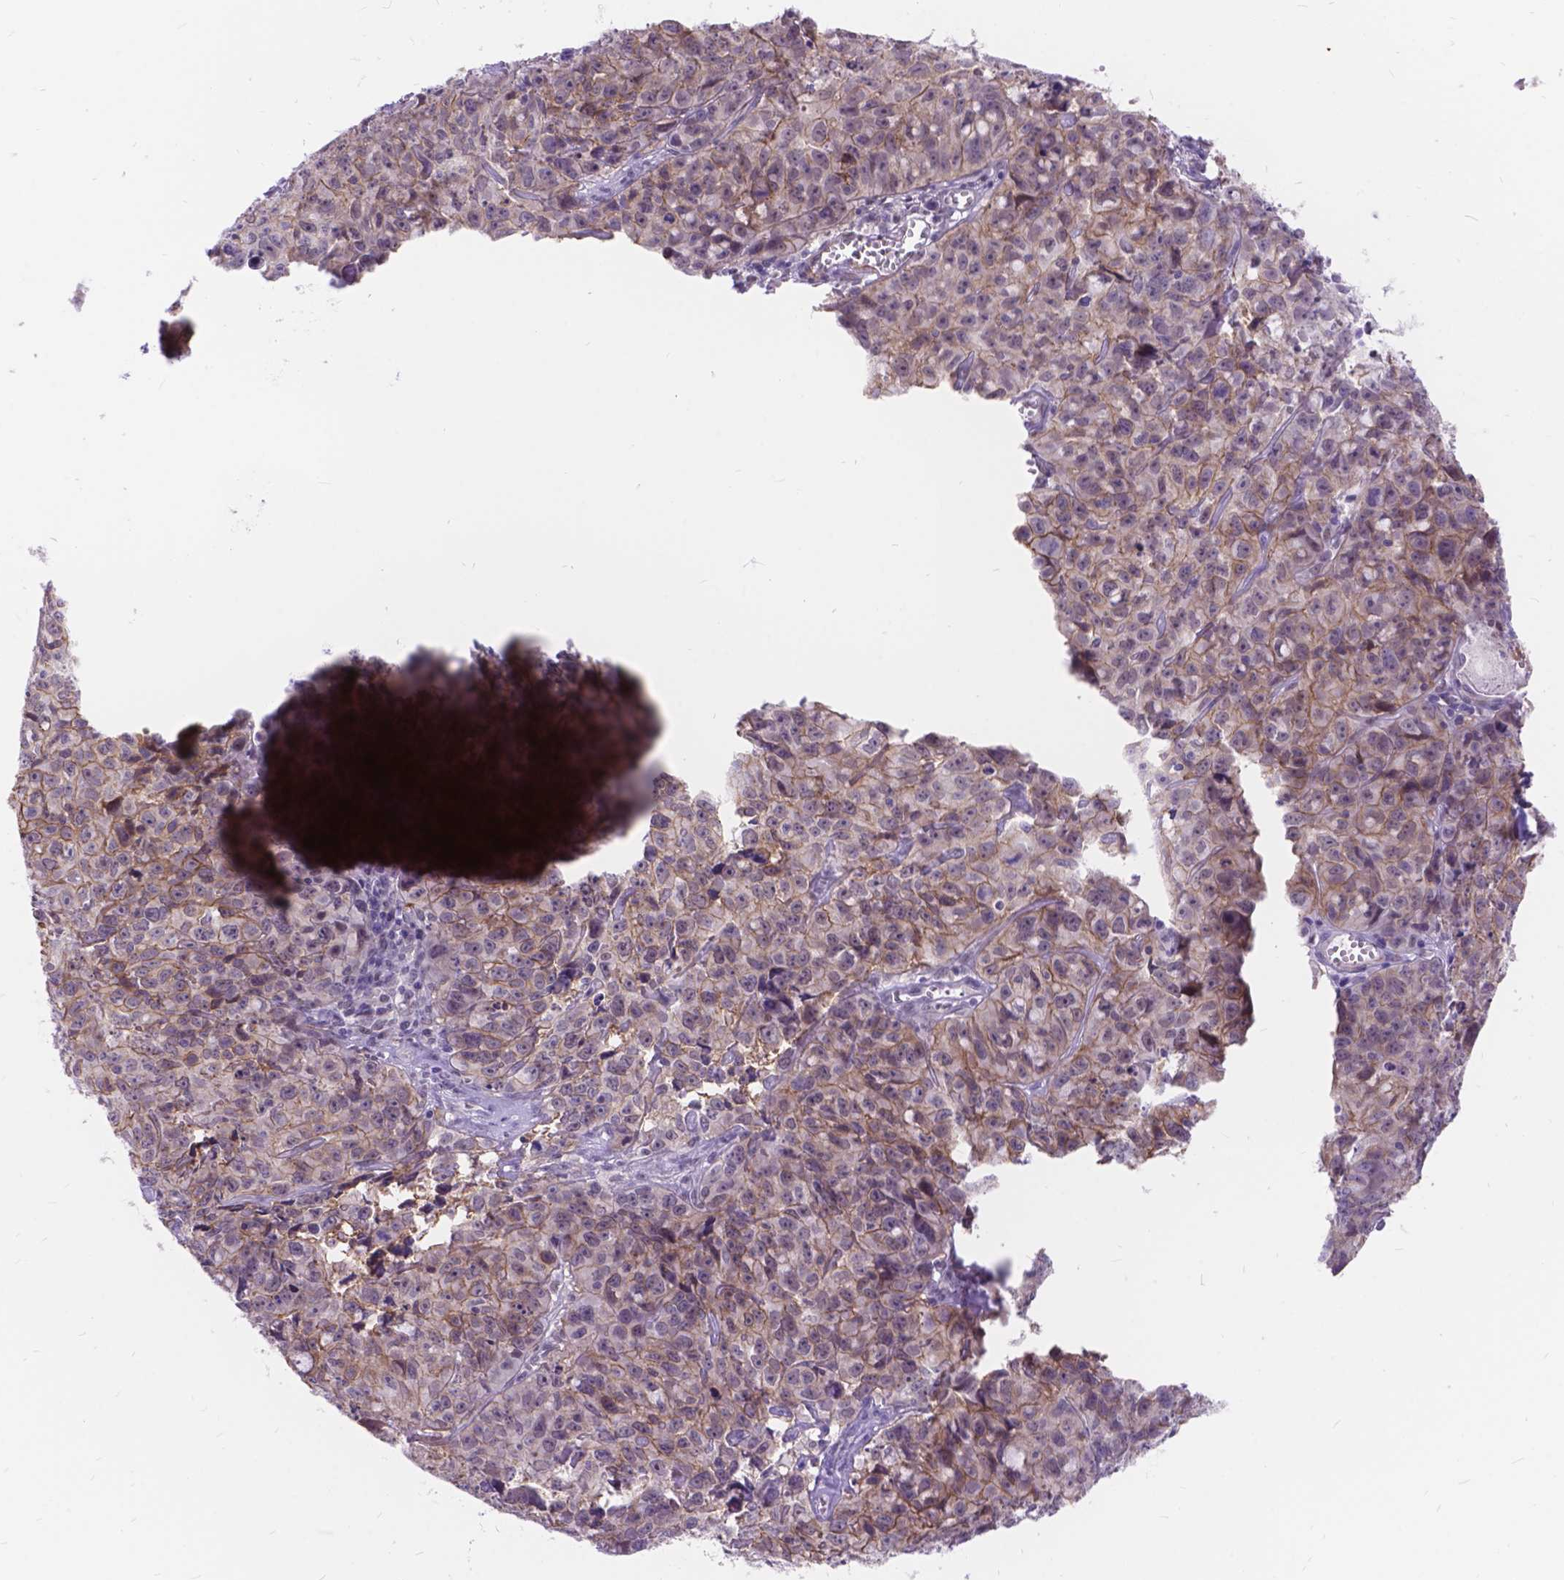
{"staining": {"intensity": "moderate", "quantity": "25%-75%", "location": "cytoplasmic/membranous"}, "tissue": "cervical cancer", "cell_type": "Tumor cells", "image_type": "cancer", "snomed": [{"axis": "morphology", "description": "Squamous cell carcinoma, NOS"}, {"axis": "topography", "description": "Cervix"}], "caption": "Brown immunohistochemical staining in human cervical squamous cell carcinoma reveals moderate cytoplasmic/membranous expression in about 25%-75% of tumor cells.", "gene": "MAN2C1", "patient": {"sex": "female", "age": 28}}